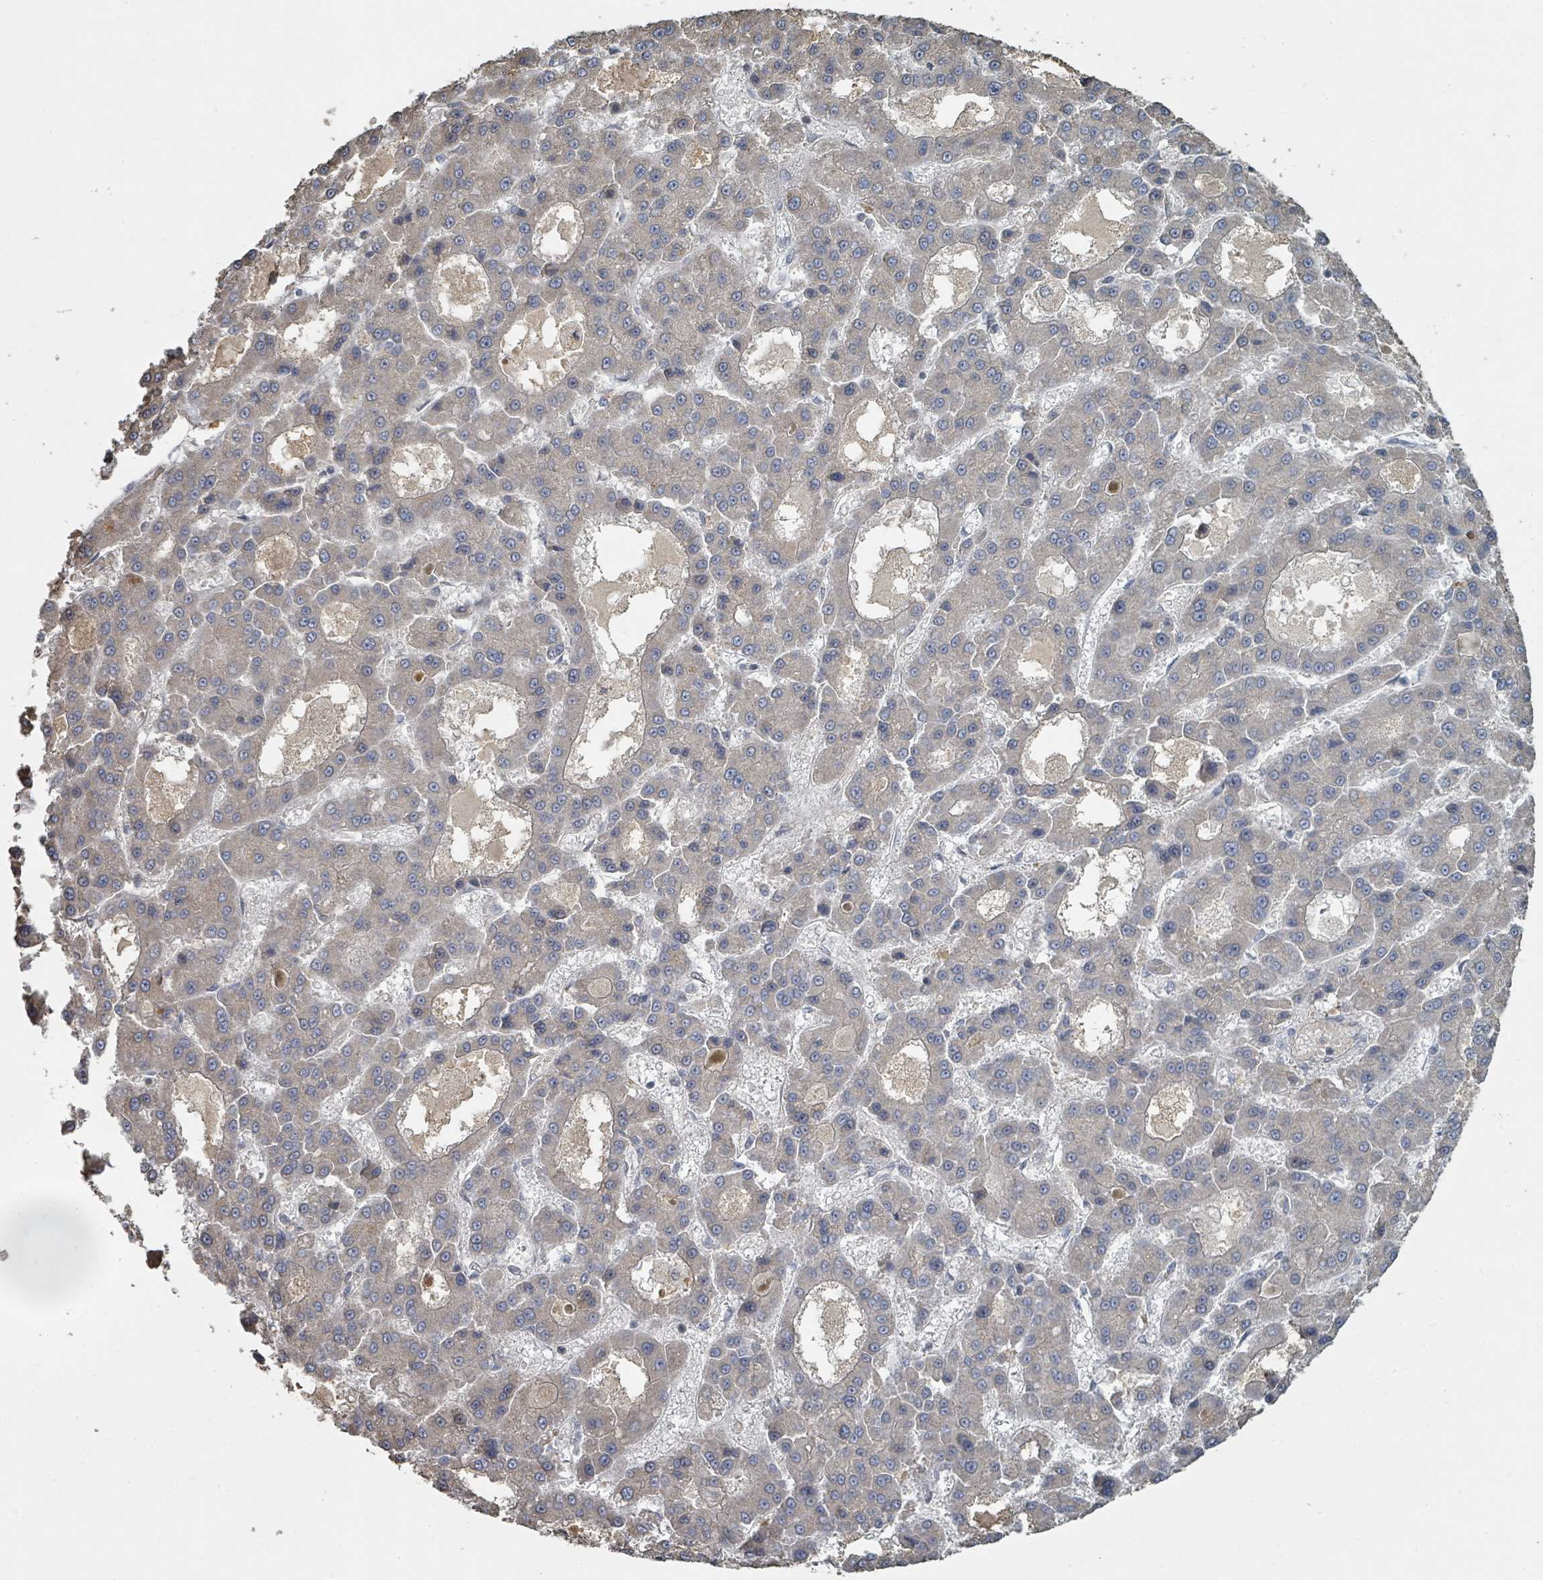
{"staining": {"intensity": "negative", "quantity": "none", "location": "none"}, "tissue": "liver cancer", "cell_type": "Tumor cells", "image_type": "cancer", "snomed": [{"axis": "morphology", "description": "Carcinoma, Hepatocellular, NOS"}, {"axis": "topography", "description": "Liver"}], "caption": "This is a photomicrograph of immunohistochemistry staining of liver cancer (hepatocellular carcinoma), which shows no staining in tumor cells.", "gene": "WDFY1", "patient": {"sex": "male", "age": 70}}